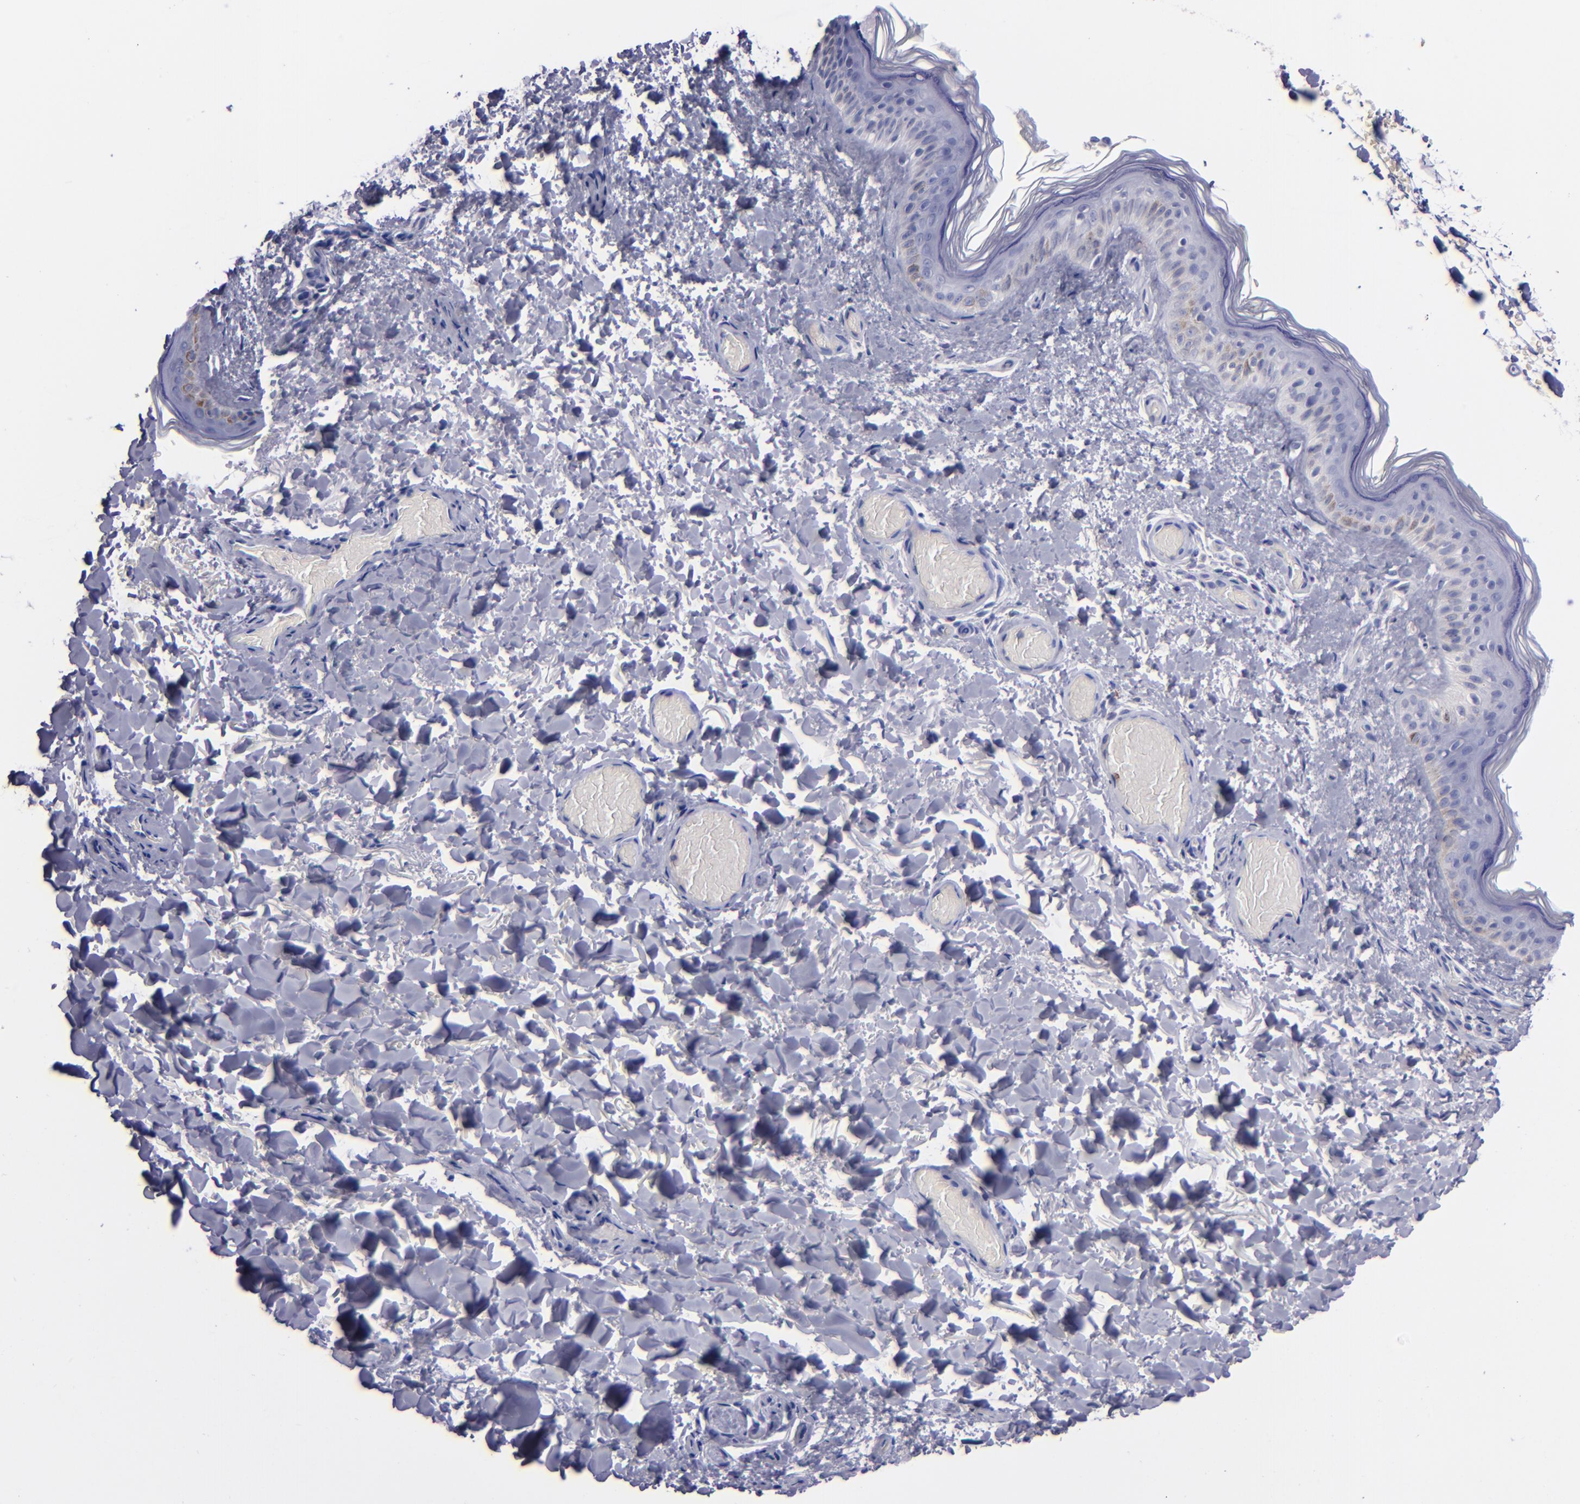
{"staining": {"intensity": "negative", "quantity": "none", "location": "none"}, "tissue": "skin", "cell_type": "Fibroblasts", "image_type": "normal", "snomed": [{"axis": "morphology", "description": "Normal tissue, NOS"}, {"axis": "topography", "description": "Skin"}], "caption": "High power microscopy micrograph of an immunohistochemistry micrograph of benign skin, revealing no significant staining in fibroblasts. (DAB immunohistochemistry (IHC) visualized using brightfield microscopy, high magnification).", "gene": "CD37", "patient": {"sex": "male", "age": 63}}